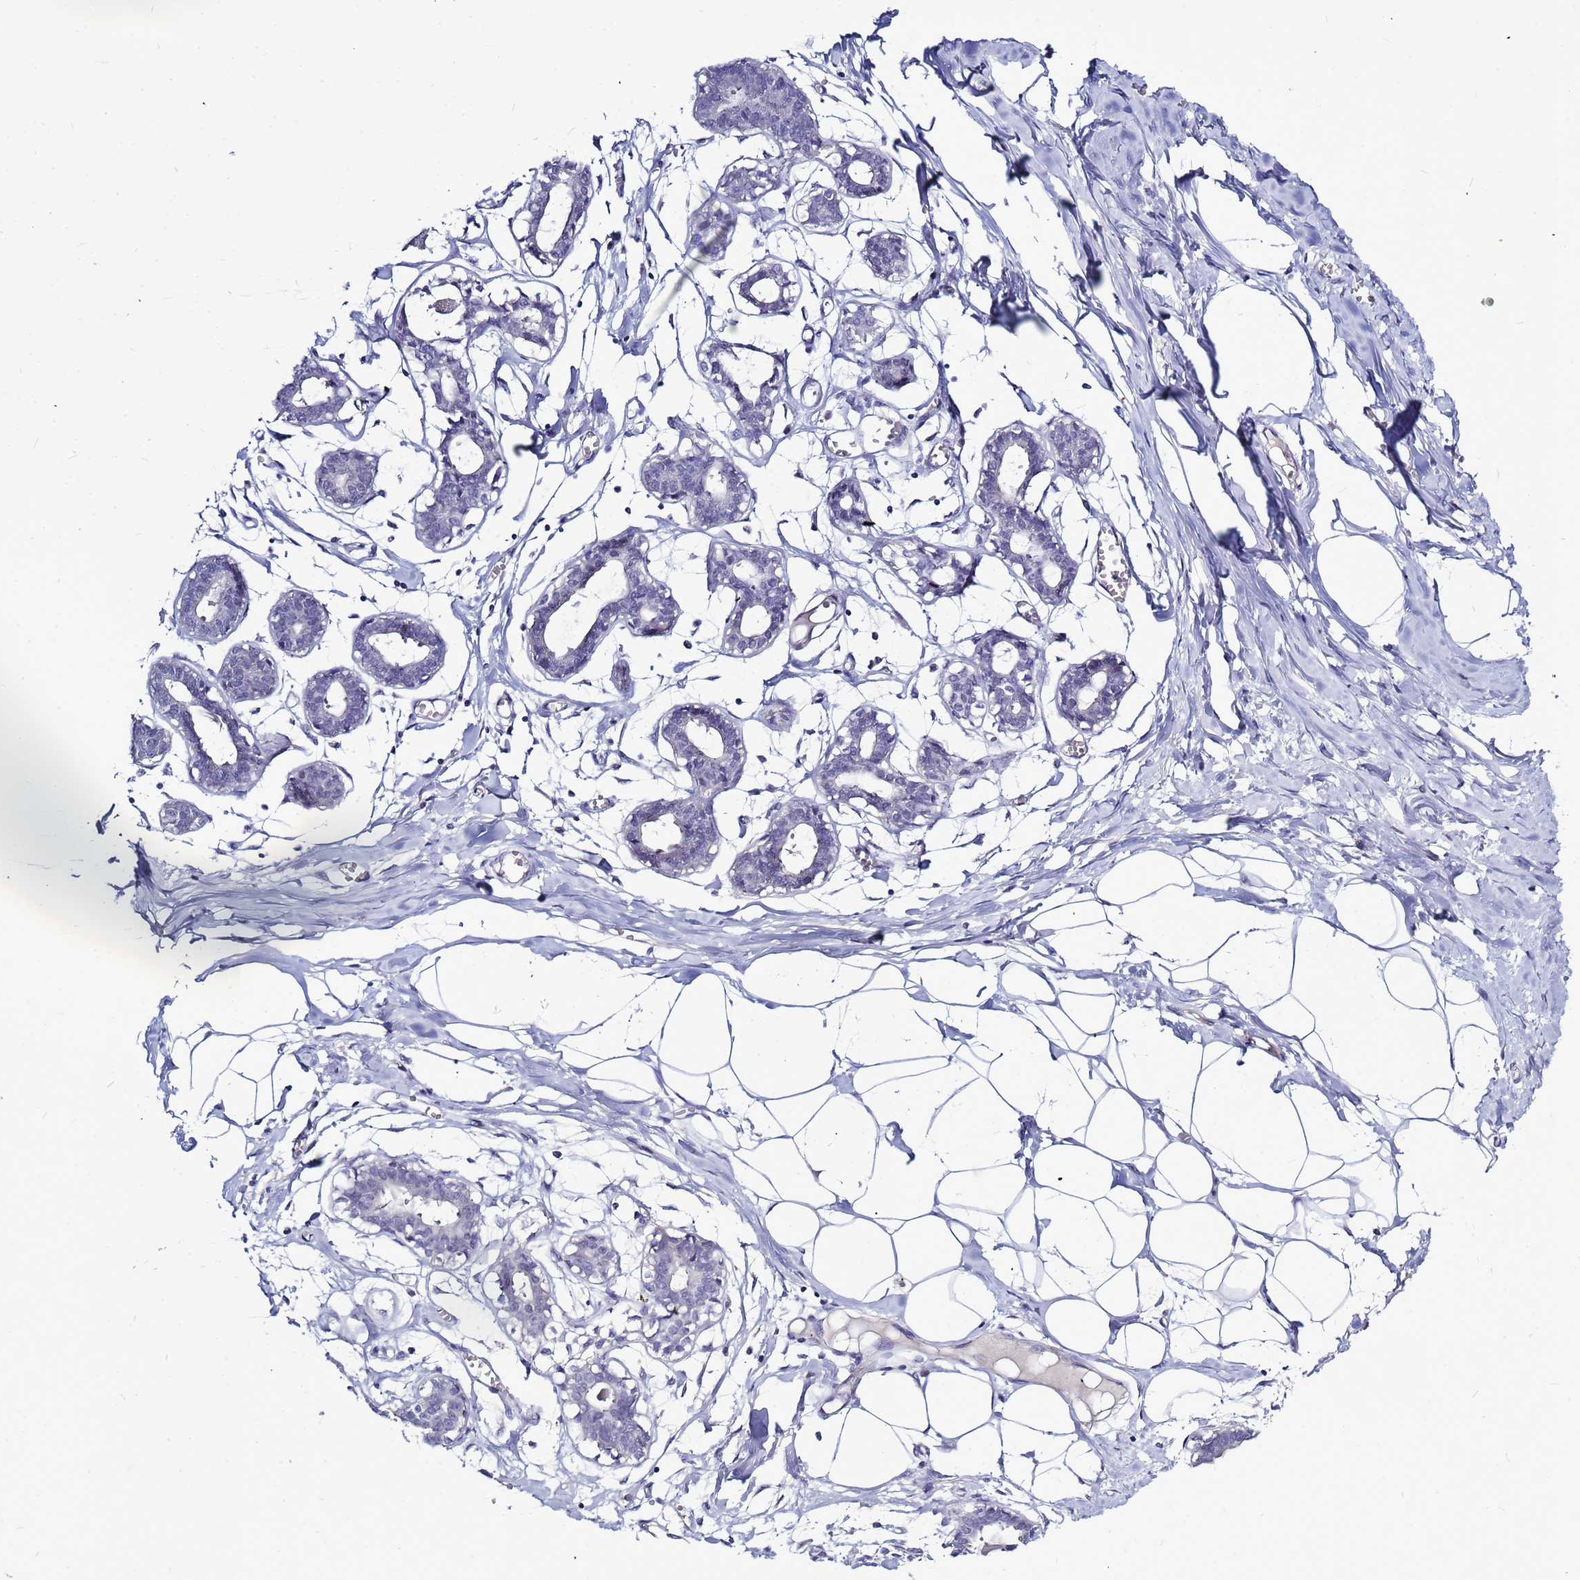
{"staining": {"intensity": "negative", "quantity": "none", "location": "none"}, "tissue": "breast", "cell_type": "Adipocytes", "image_type": "normal", "snomed": [{"axis": "morphology", "description": "Normal tissue, NOS"}, {"axis": "topography", "description": "Breast"}], "caption": "IHC of benign breast demonstrates no staining in adipocytes.", "gene": "CXorf65", "patient": {"sex": "female", "age": 27}}